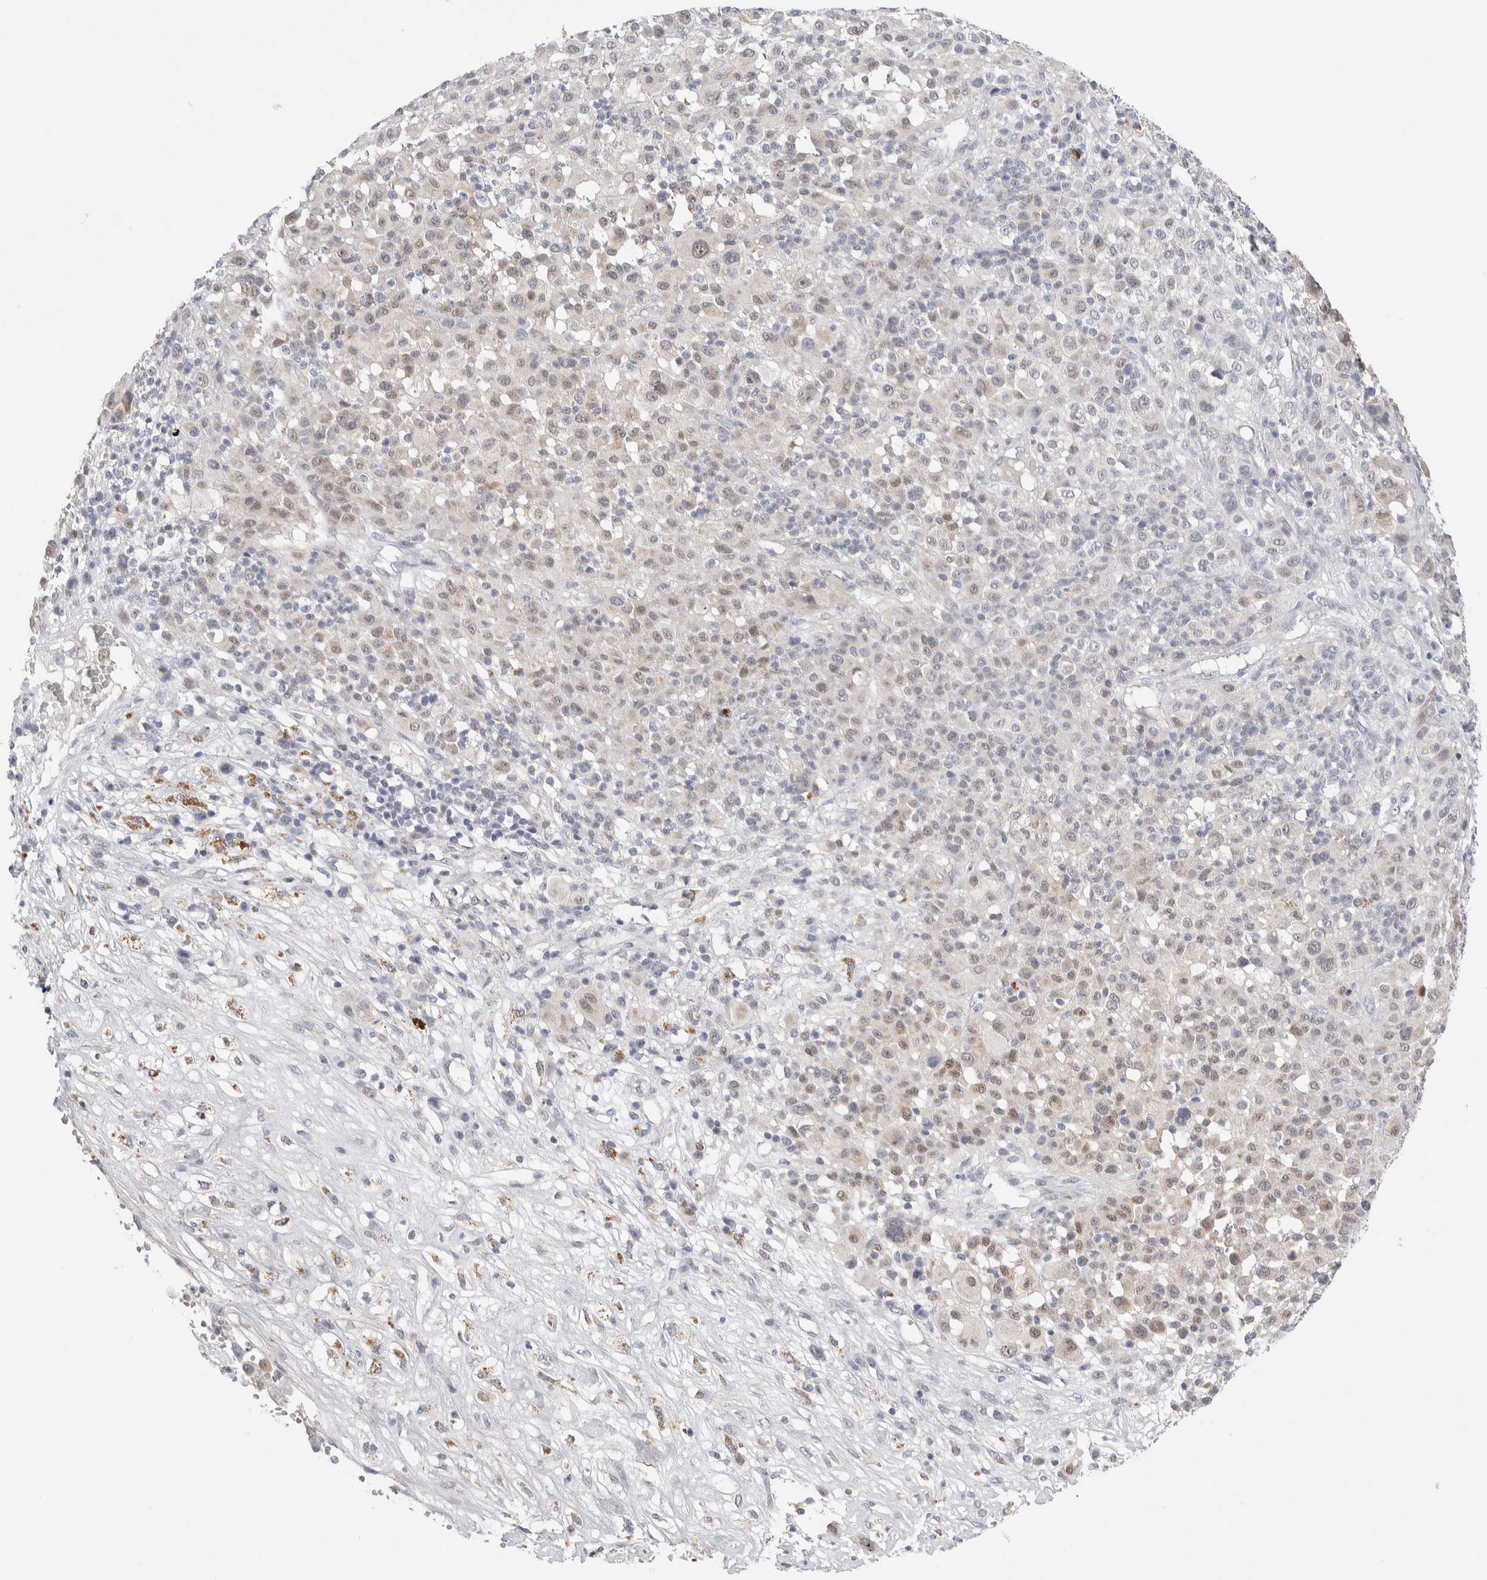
{"staining": {"intensity": "weak", "quantity": "<25%", "location": "nuclear"}, "tissue": "melanoma", "cell_type": "Tumor cells", "image_type": "cancer", "snomed": [{"axis": "morphology", "description": "Malignant melanoma, Metastatic site"}, {"axis": "topography", "description": "Skin"}], "caption": "Tumor cells show no significant staining in melanoma. The staining is performed using DAB brown chromogen with nuclei counter-stained in using hematoxylin.", "gene": "DNAJB6", "patient": {"sex": "female", "age": 74}}